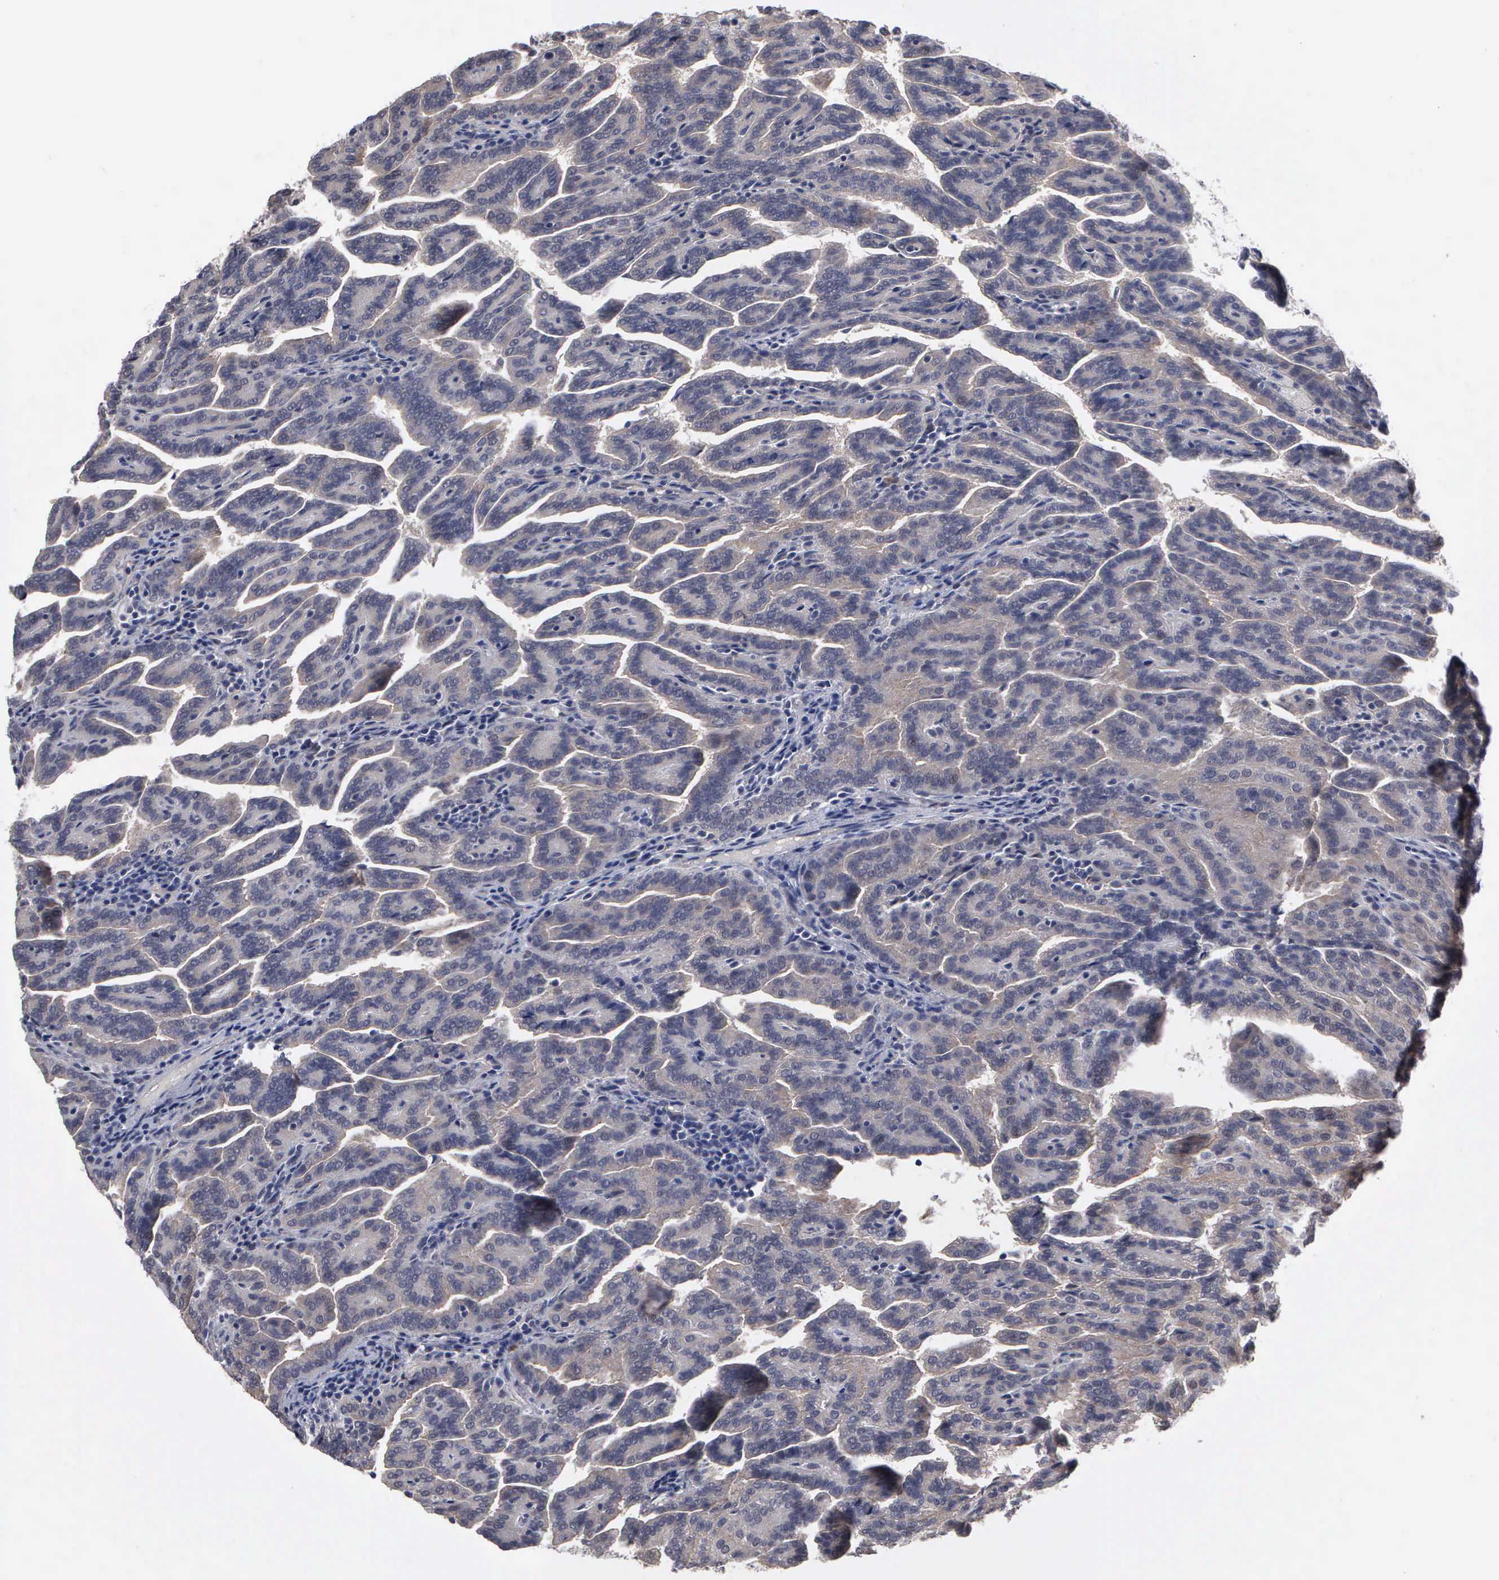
{"staining": {"intensity": "weak", "quantity": "<25%", "location": "cytoplasmic/membranous"}, "tissue": "renal cancer", "cell_type": "Tumor cells", "image_type": "cancer", "snomed": [{"axis": "morphology", "description": "Adenocarcinoma, NOS"}, {"axis": "topography", "description": "Kidney"}], "caption": "This is a micrograph of IHC staining of renal adenocarcinoma, which shows no staining in tumor cells. (DAB immunohistochemistry with hematoxylin counter stain).", "gene": "ZBTB33", "patient": {"sex": "male", "age": 61}}